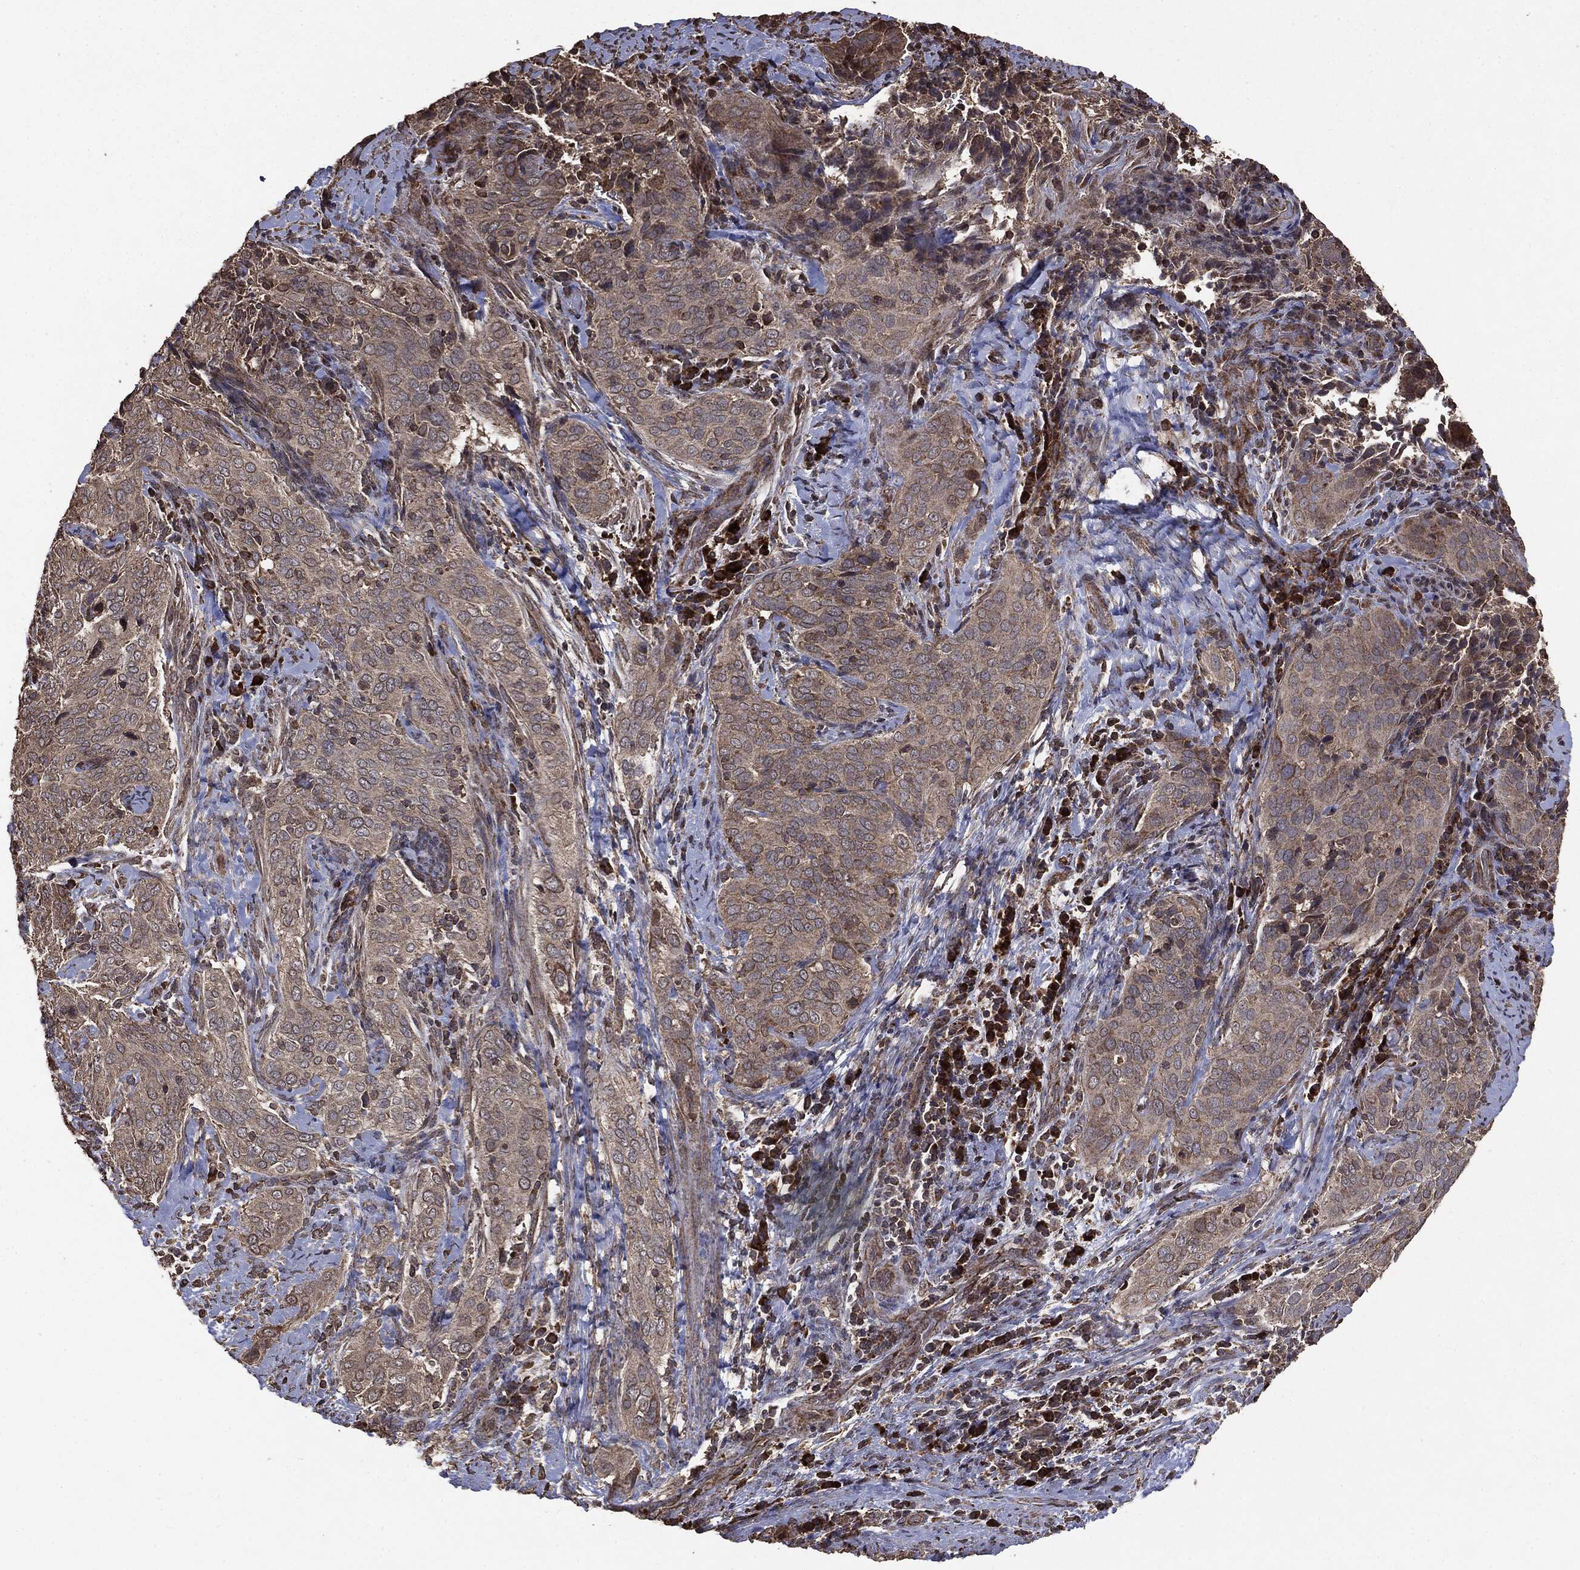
{"staining": {"intensity": "moderate", "quantity": ">75%", "location": "cytoplasmic/membranous"}, "tissue": "cervical cancer", "cell_type": "Tumor cells", "image_type": "cancer", "snomed": [{"axis": "morphology", "description": "Squamous cell carcinoma, NOS"}, {"axis": "topography", "description": "Cervix"}], "caption": "Immunohistochemistry of squamous cell carcinoma (cervical) displays medium levels of moderate cytoplasmic/membranous expression in approximately >75% of tumor cells.", "gene": "MTOR", "patient": {"sex": "female", "age": 38}}